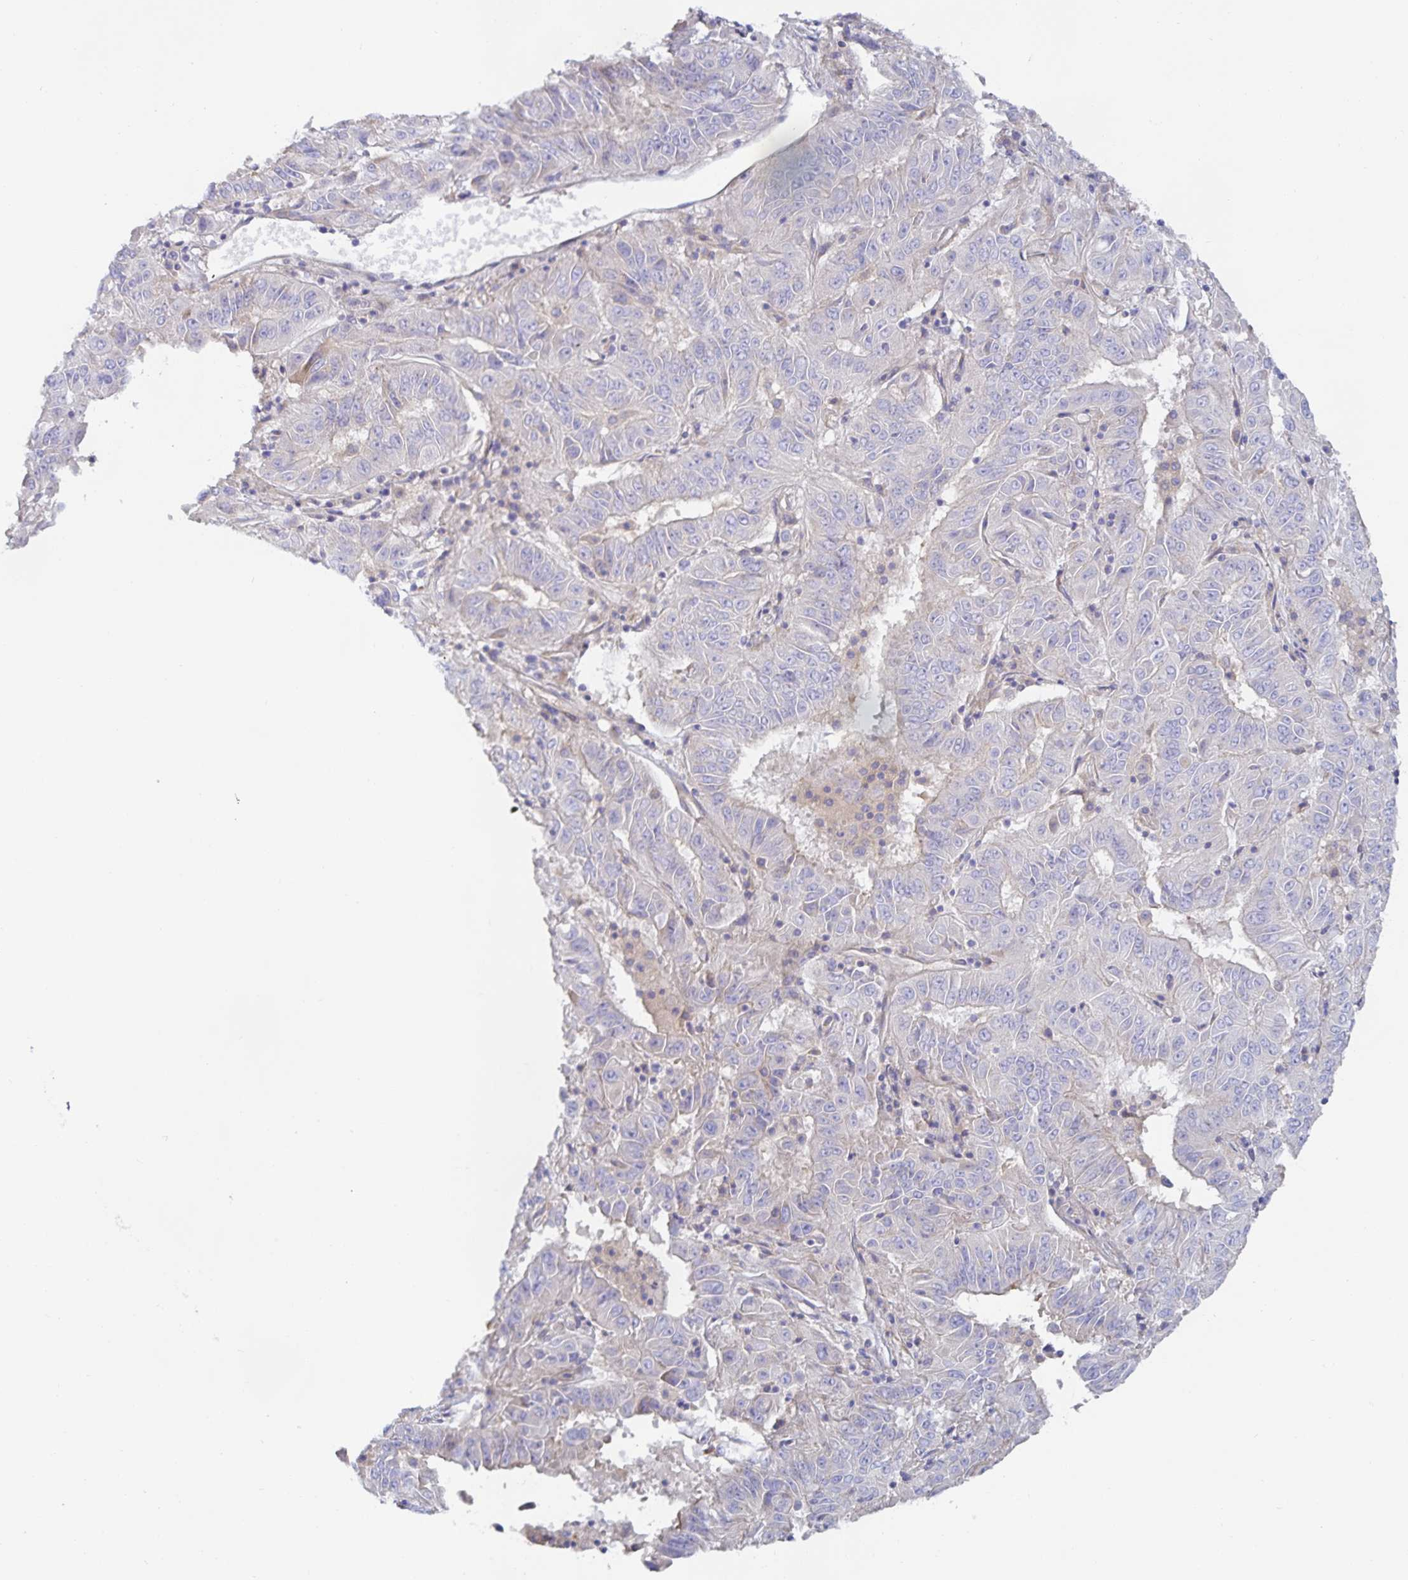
{"staining": {"intensity": "negative", "quantity": "none", "location": "none"}, "tissue": "pancreatic cancer", "cell_type": "Tumor cells", "image_type": "cancer", "snomed": [{"axis": "morphology", "description": "Adenocarcinoma, NOS"}, {"axis": "topography", "description": "Pancreas"}], "caption": "Tumor cells show no significant protein positivity in pancreatic adenocarcinoma. Brightfield microscopy of immunohistochemistry stained with DAB (3,3'-diaminobenzidine) (brown) and hematoxylin (blue), captured at high magnification.", "gene": "METTL22", "patient": {"sex": "male", "age": 63}}